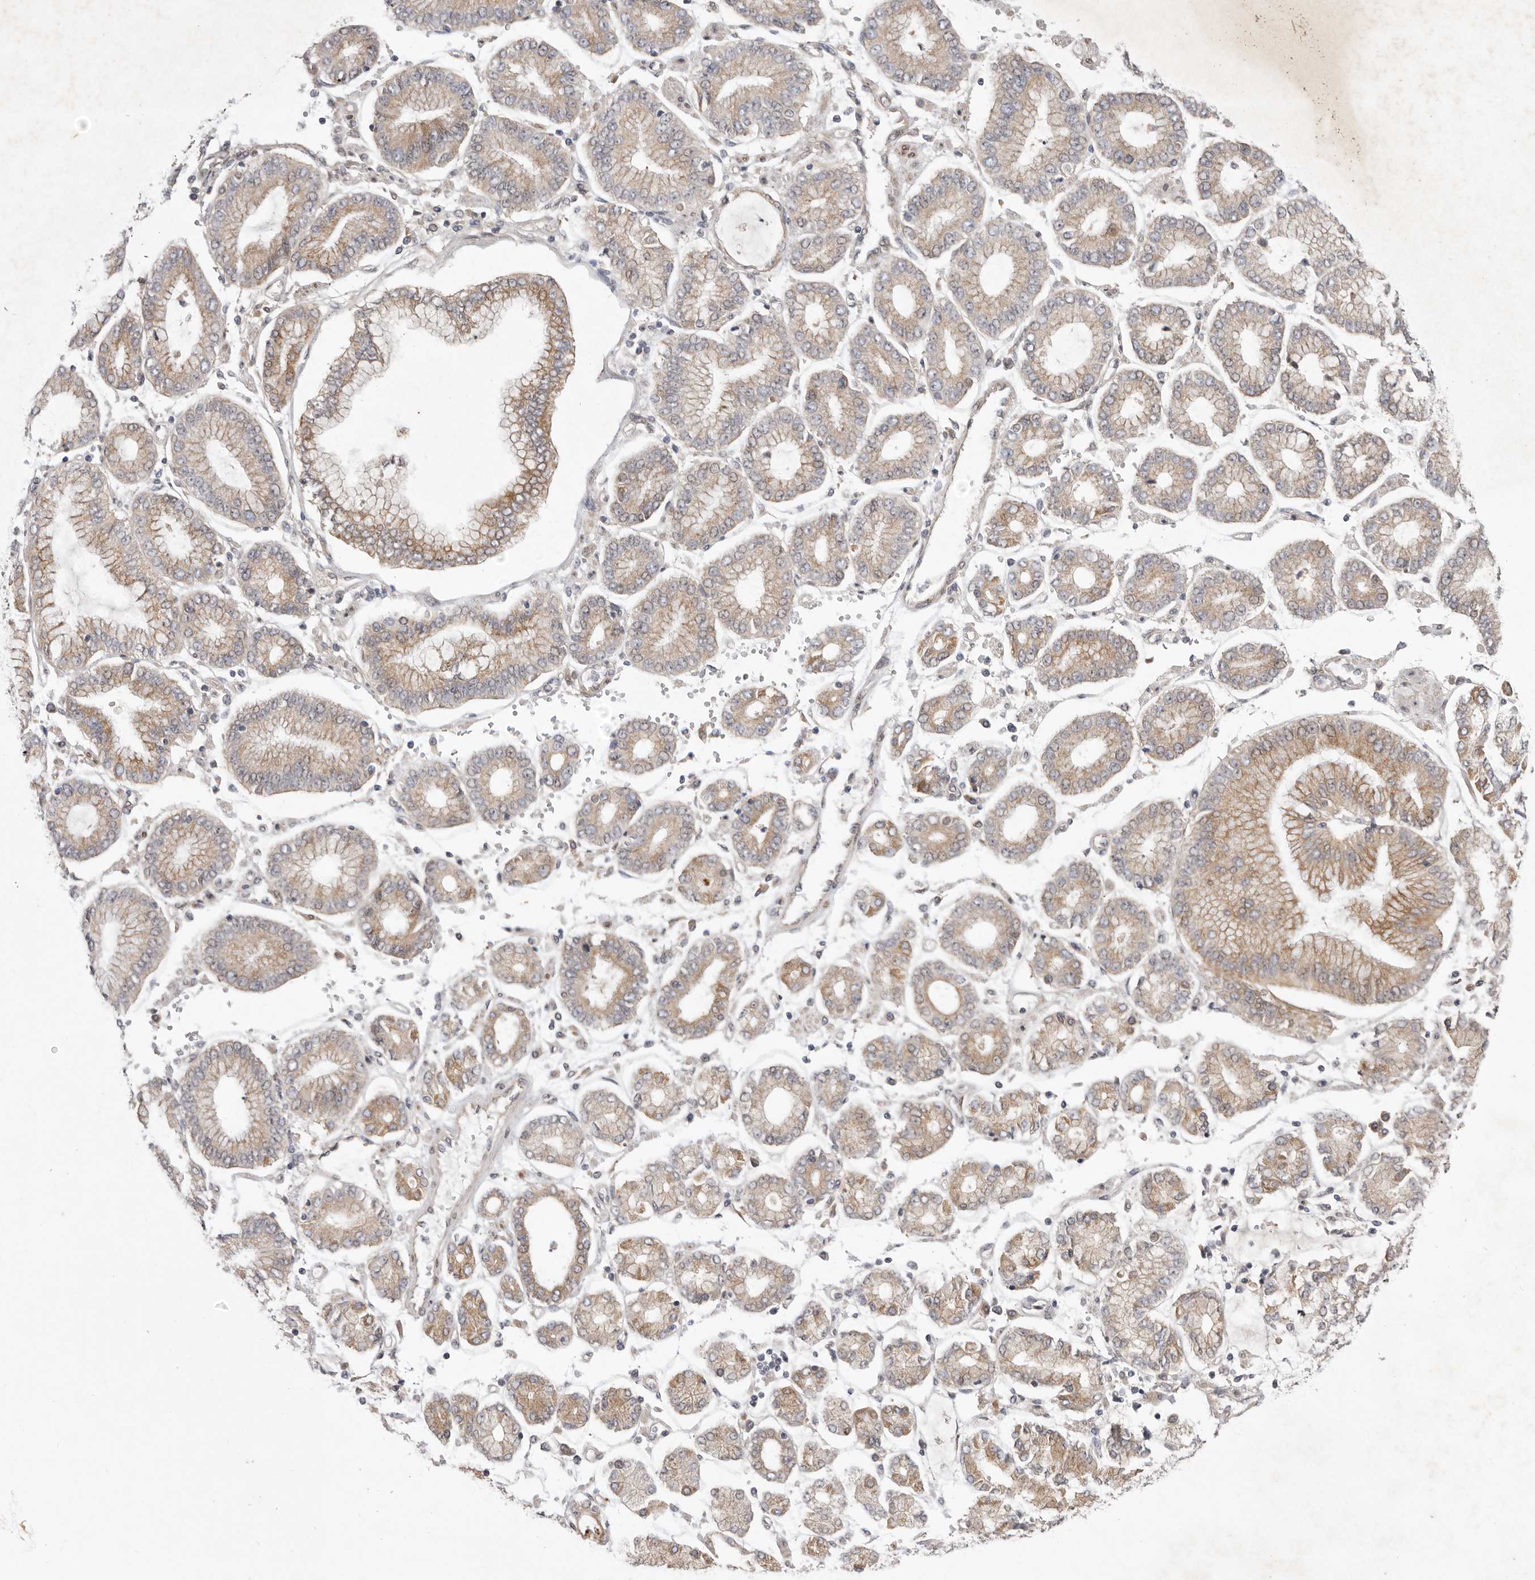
{"staining": {"intensity": "moderate", "quantity": ">75%", "location": "cytoplasmic/membranous"}, "tissue": "stomach cancer", "cell_type": "Tumor cells", "image_type": "cancer", "snomed": [{"axis": "morphology", "description": "Adenocarcinoma, NOS"}, {"axis": "topography", "description": "Stomach"}], "caption": "Stomach cancer was stained to show a protein in brown. There is medium levels of moderate cytoplasmic/membranous expression in approximately >75% of tumor cells.", "gene": "NSUN4", "patient": {"sex": "male", "age": 76}}